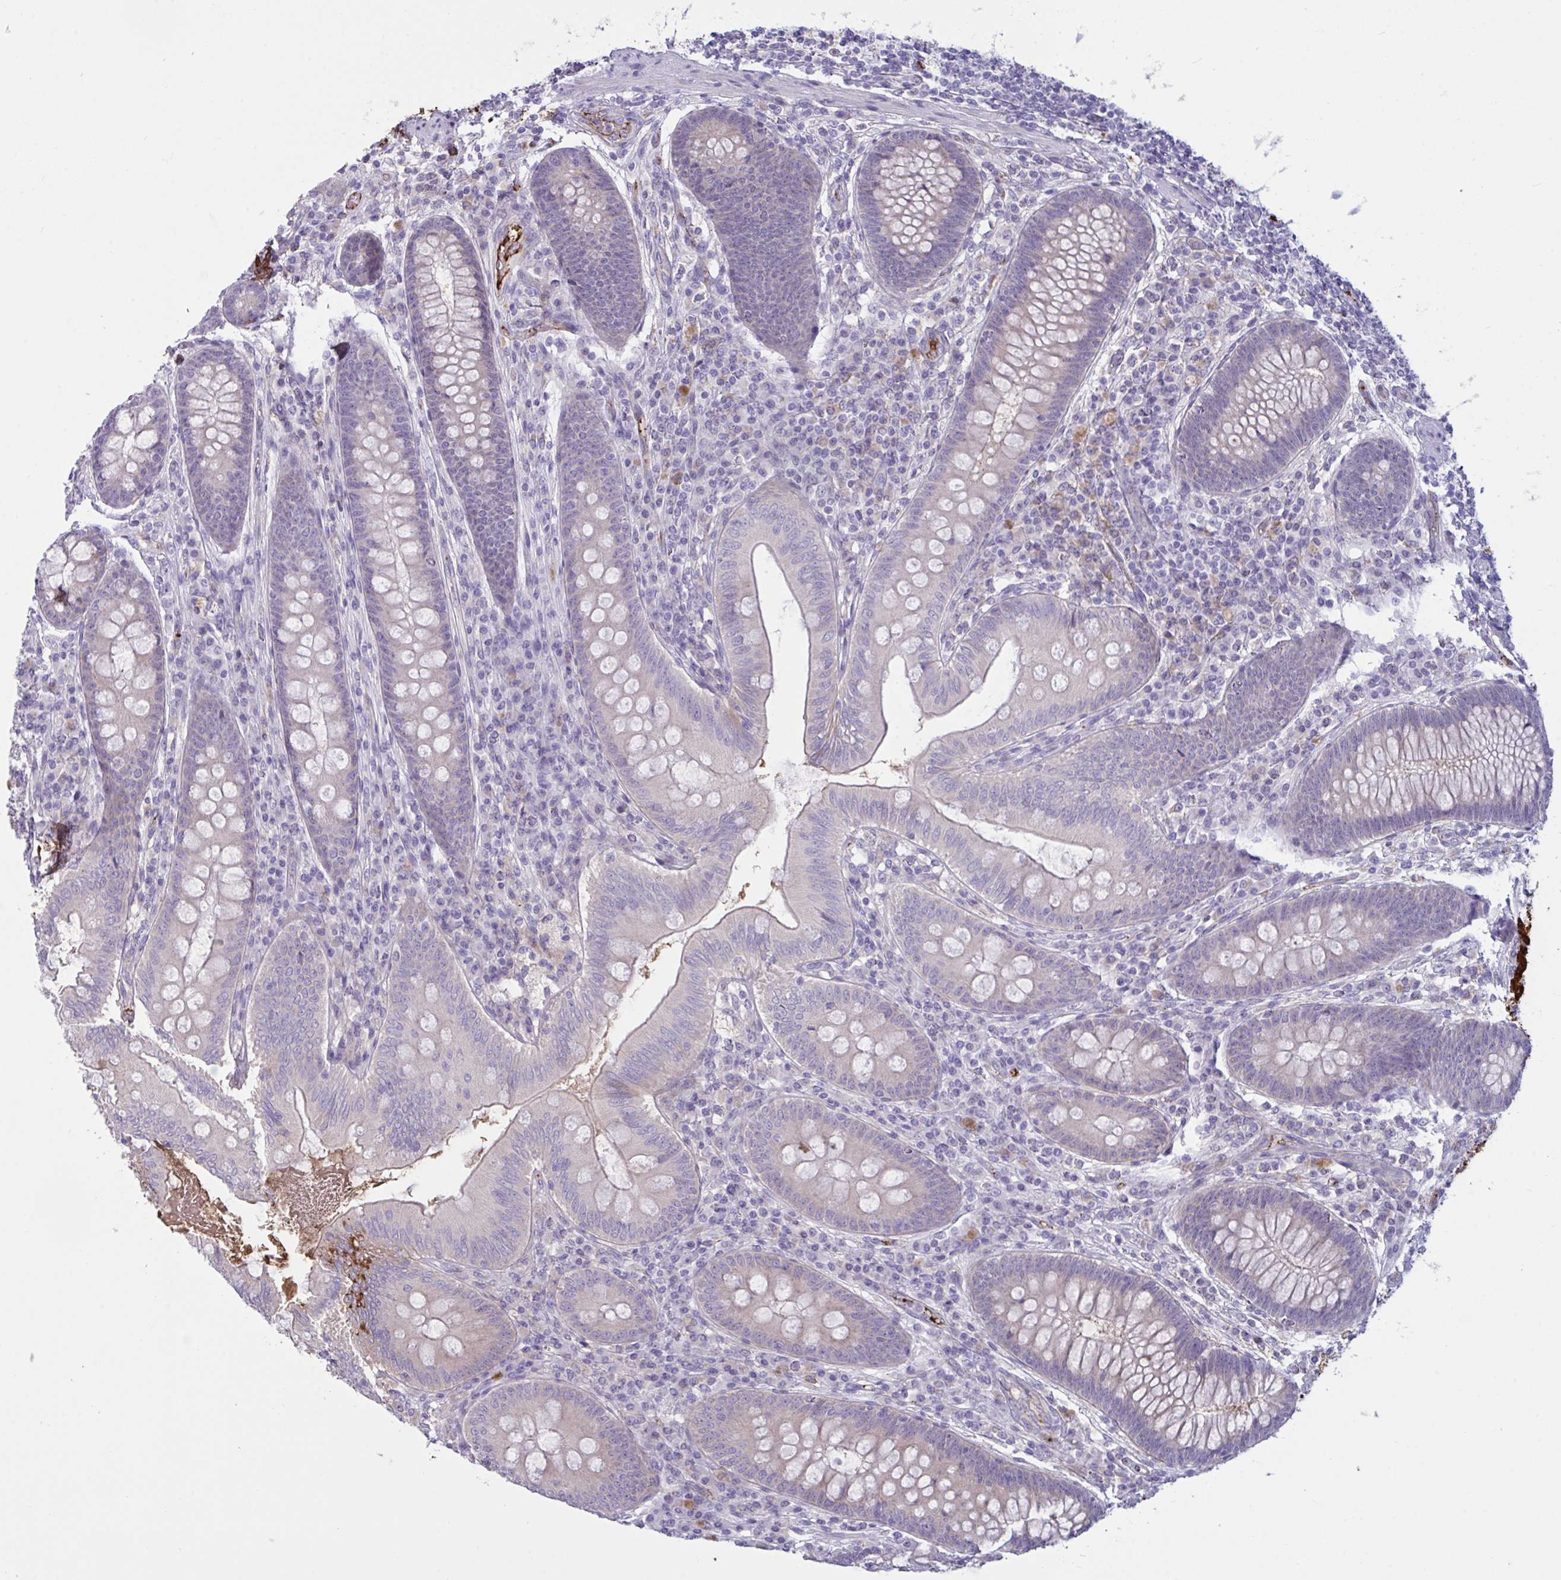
{"staining": {"intensity": "negative", "quantity": "none", "location": "none"}, "tissue": "appendix", "cell_type": "Glandular cells", "image_type": "normal", "snomed": [{"axis": "morphology", "description": "Normal tissue, NOS"}, {"axis": "topography", "description": "Appendix"}], "caption": "An IHC image of benign appendix is shown. There is no staining in glandular cells of appendix.", "gene": "IL1R1", "patient": {"sex": "male", "age": 71}}